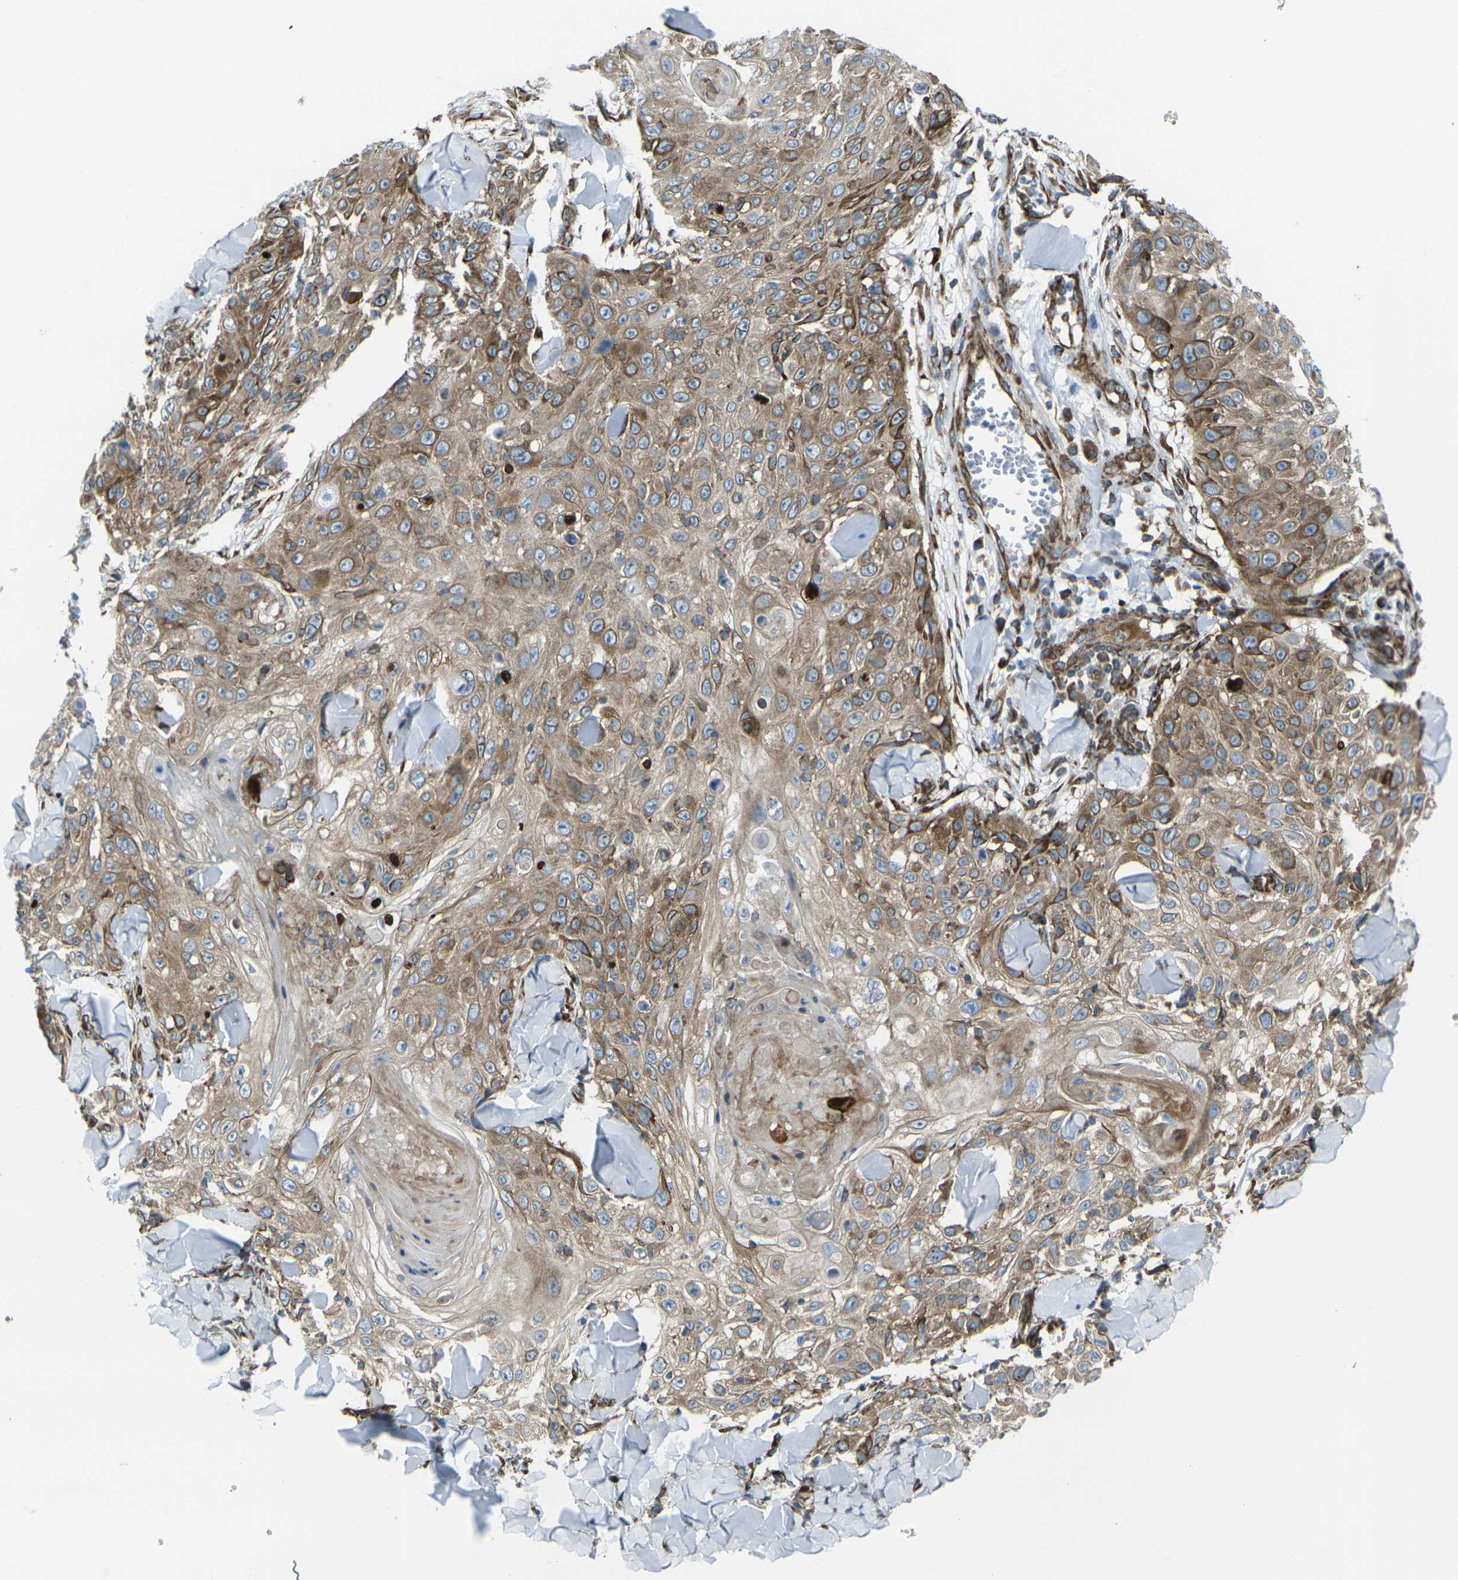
{"staining": {"intensity": "moderate", "quantity": ">75%", "location": "cytoplasmic/membranous"}, "tissue": "skin cancer", "cell_type": "Tumor cells", "image_type": "cancer", "snomed": [{"axis": "morphology", "description": "Squamous cell carcinoma, NOS"}, {"axis": "topography", "description": "Skin"}], "caption": "Human squamous cell carcinoma (skin) stained with a protein marker exhibits moderate staining in tumor cells.", "gene": "CELSR2", "patient": {"sex": "male", "age": 86}}